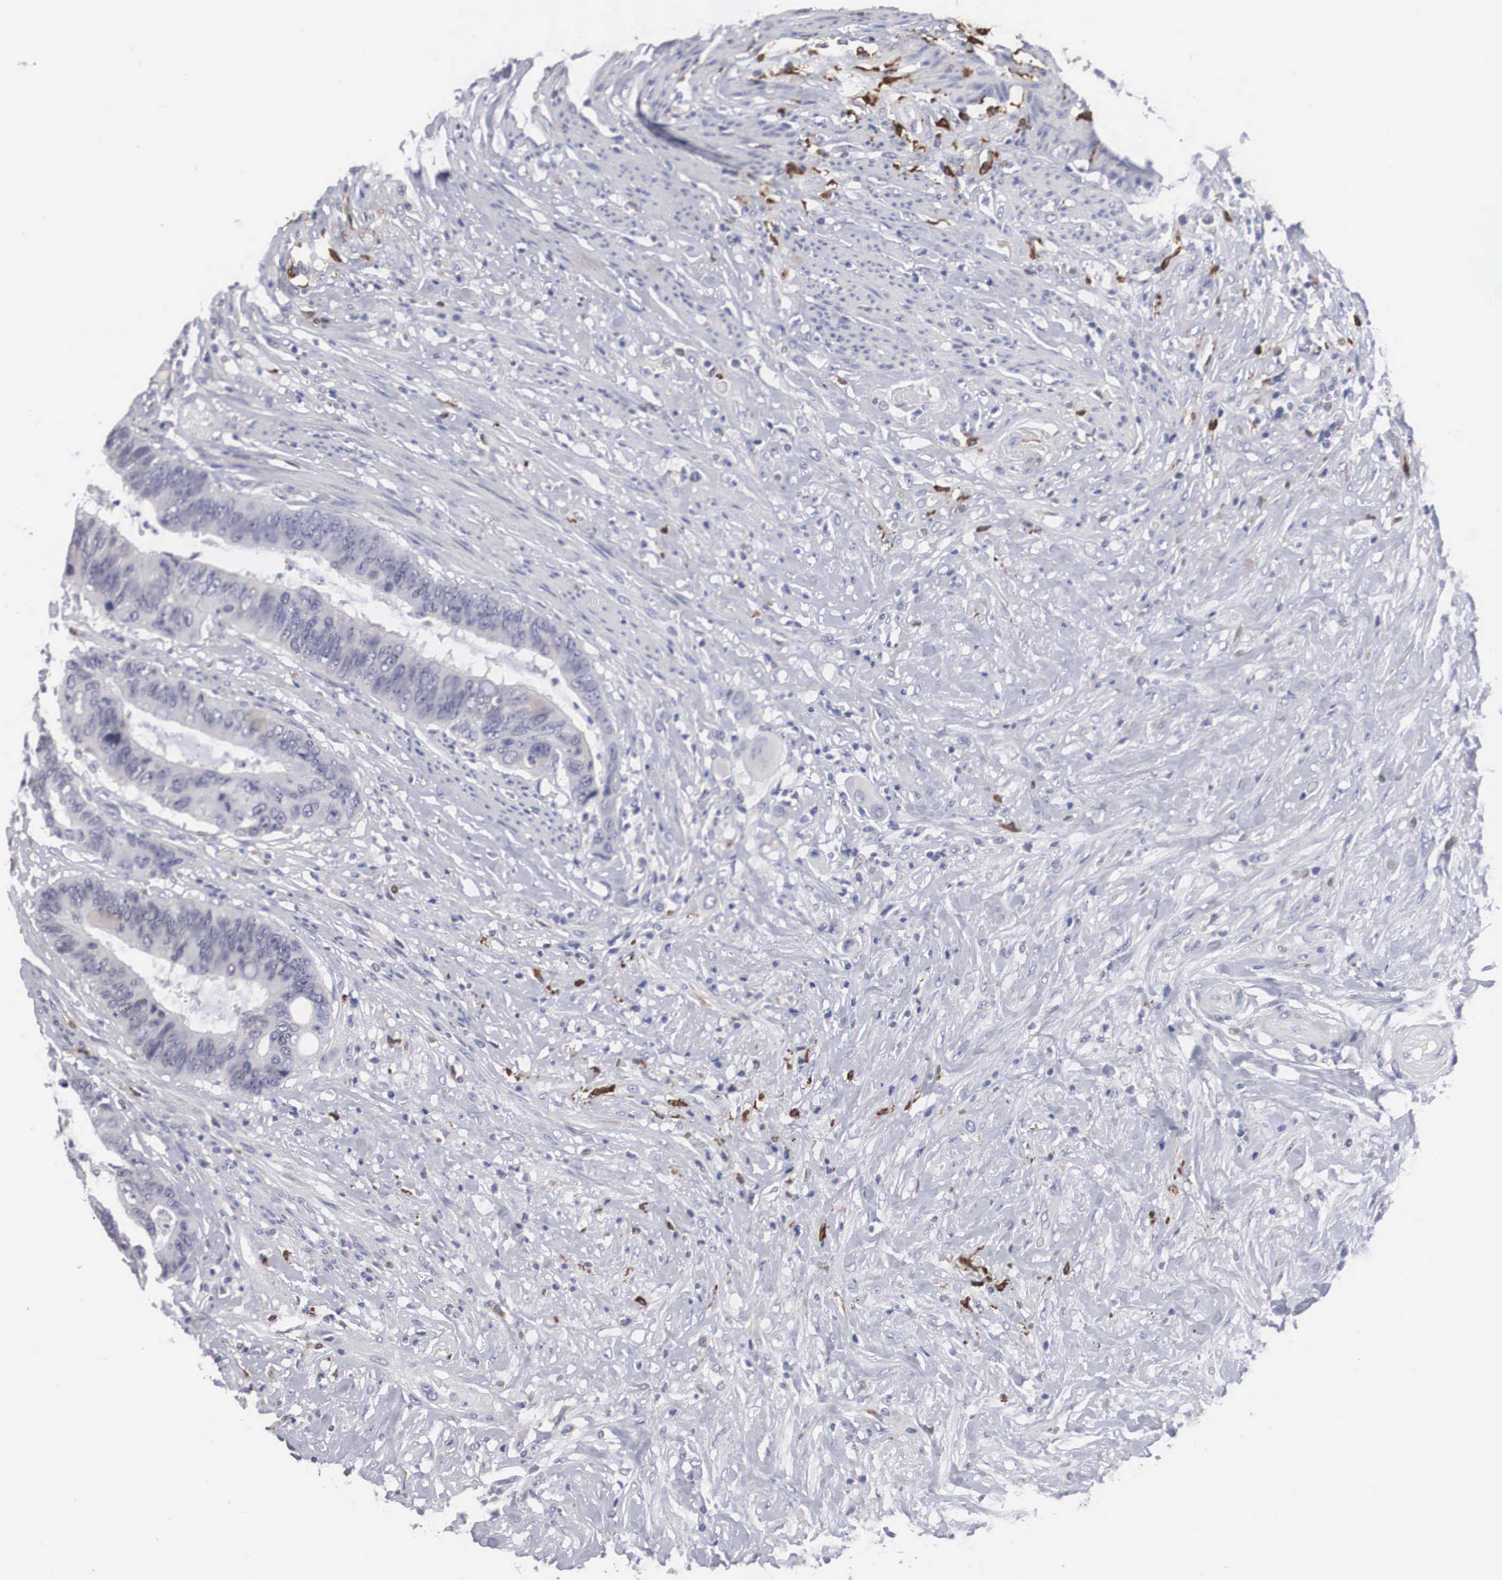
{"staining": {"intensity": "negative", "quantity": "none", "location": "none"}, "tissue": "colorectal cancer", "cell_type": "Tumor cells", "image_type": "cancer", "snomed": [{"axis": "morphology", "description": "Adenocarcinoma, NOS"}, {"axis": "topography", "description": "Rectum"}], "caption": "Human colorectal cancer (adenocarcinoma) stained for a protein using IHC demonstrates no positivity in tumor cells.", "gene": "HMOX1", "patient": {"sex": "female", "age": 65}}